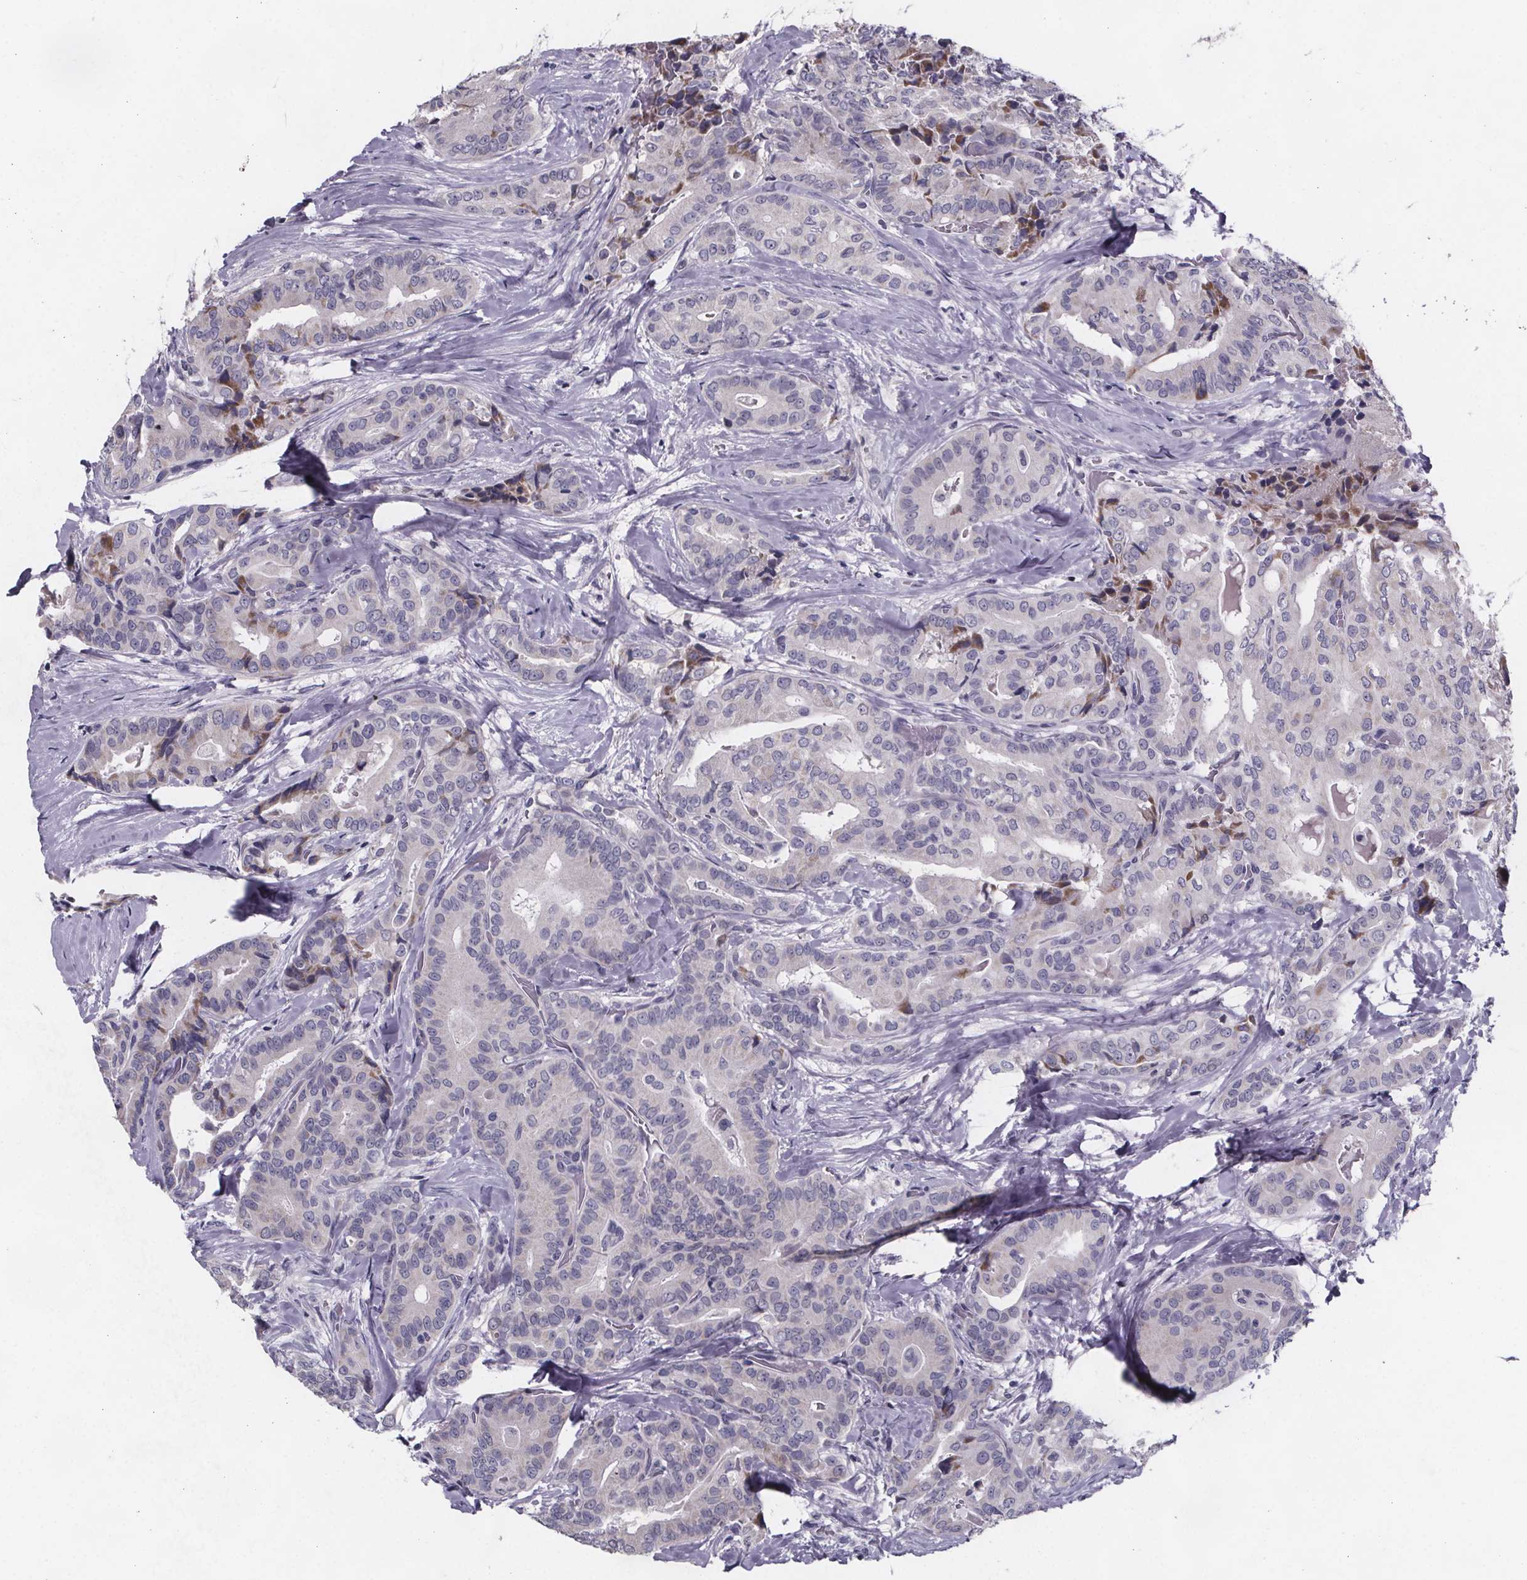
{"staining": {"intensity": "weak", "quantity": "<25%", "location": "cytoplasmic/membranous"}, "tissue": "thyroid cancer", "cell_type": "Tumor cells", "image_type": "cancer", "snomed": [{"axis": "morphology", "description": "Papillary adenocarcinoma, NOS"}, {"axis": "topography", "description": "Thyroid gland"}], "caption": "Human thyroid papillary adenocarcinoma stained for a protein using IHC demonstrates no expression in tumor cells.", "gene": "PAH", "patient": {"sex": "male", "age": 61}}